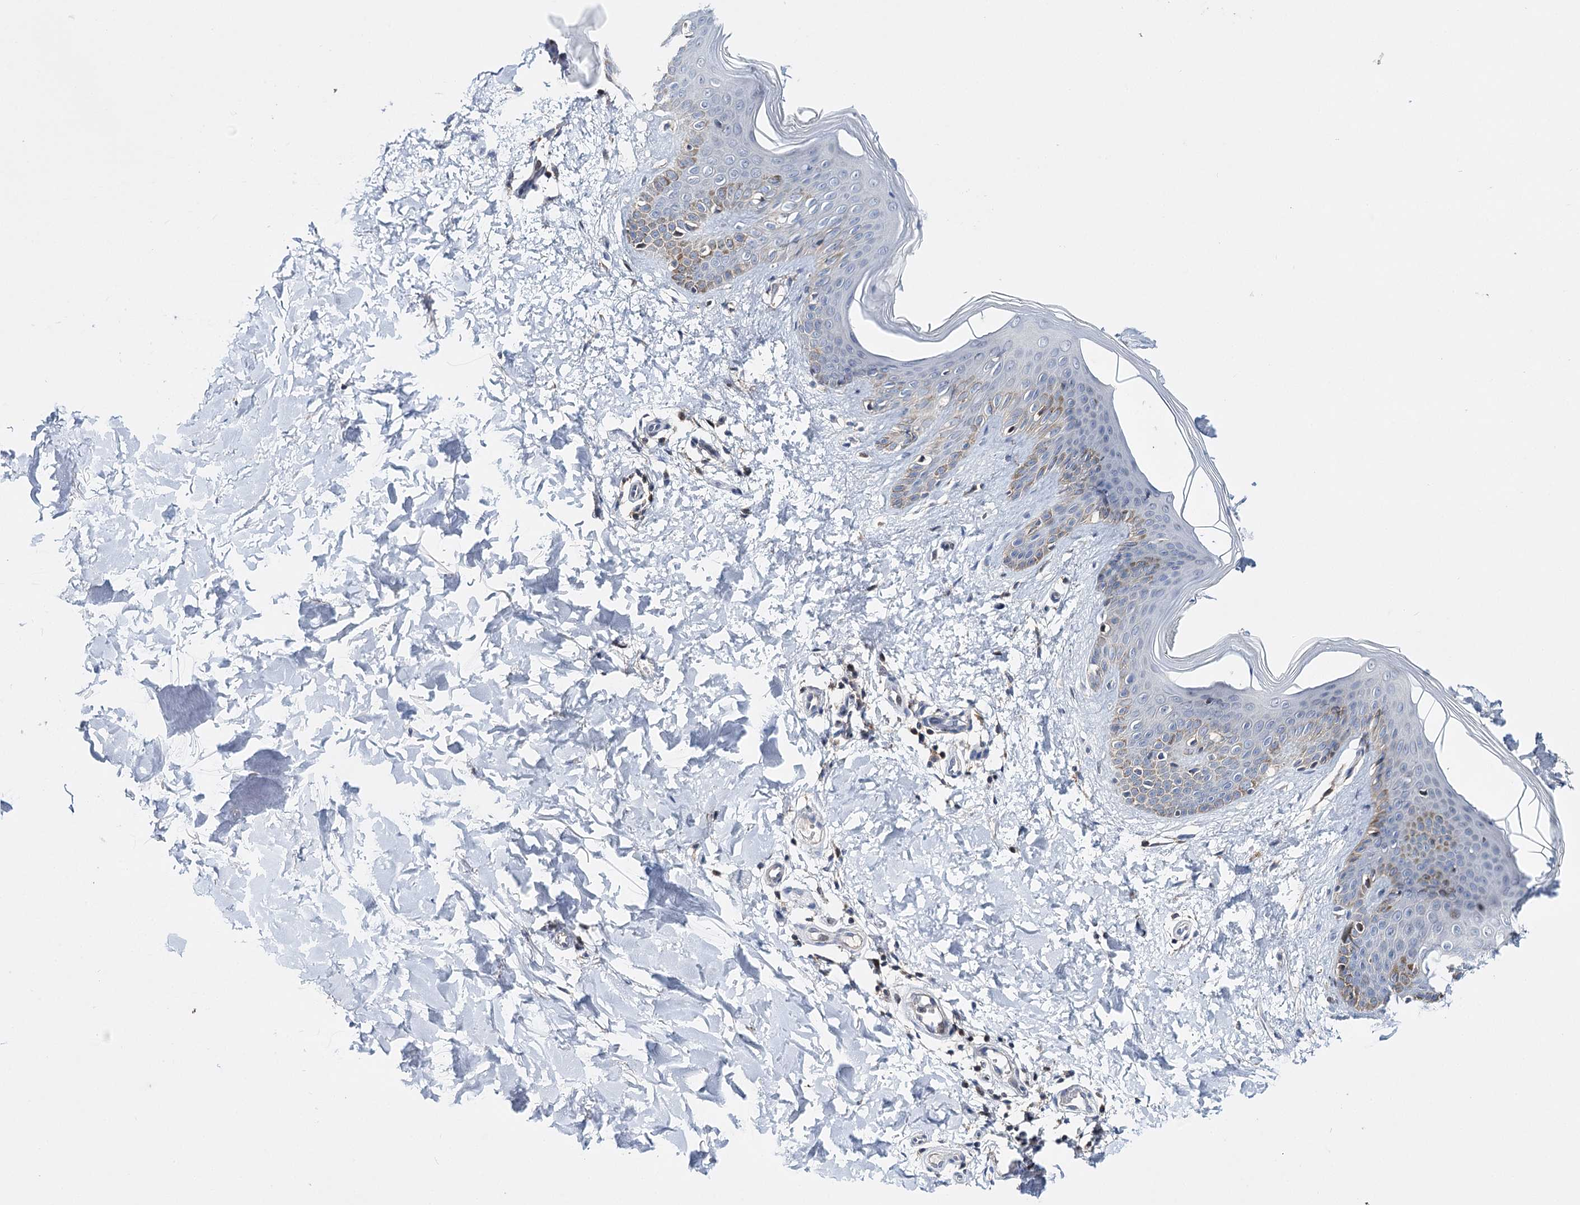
{"staining": {"intensity": "moderate", "quantity": "25%-75%", "location": "cytoplasmic/membranous"}, "tissue": "skin", "cell_type": "Fibroblasts", "image_type": "normal", "snomed": [{"axis": "morphology", "description": "Normal tissue, NOS"}, {"axis": "topography", "description": "Skin"}], "caption": "Moderate cytoplasmic/membranous positivity for a protein is identified in approximately 25%-75% of fibroblasts of benign skin using immunohistochemistry (IHC).", "gene": "CFAP46", "patient": {"sex": "male", "age": 36}}